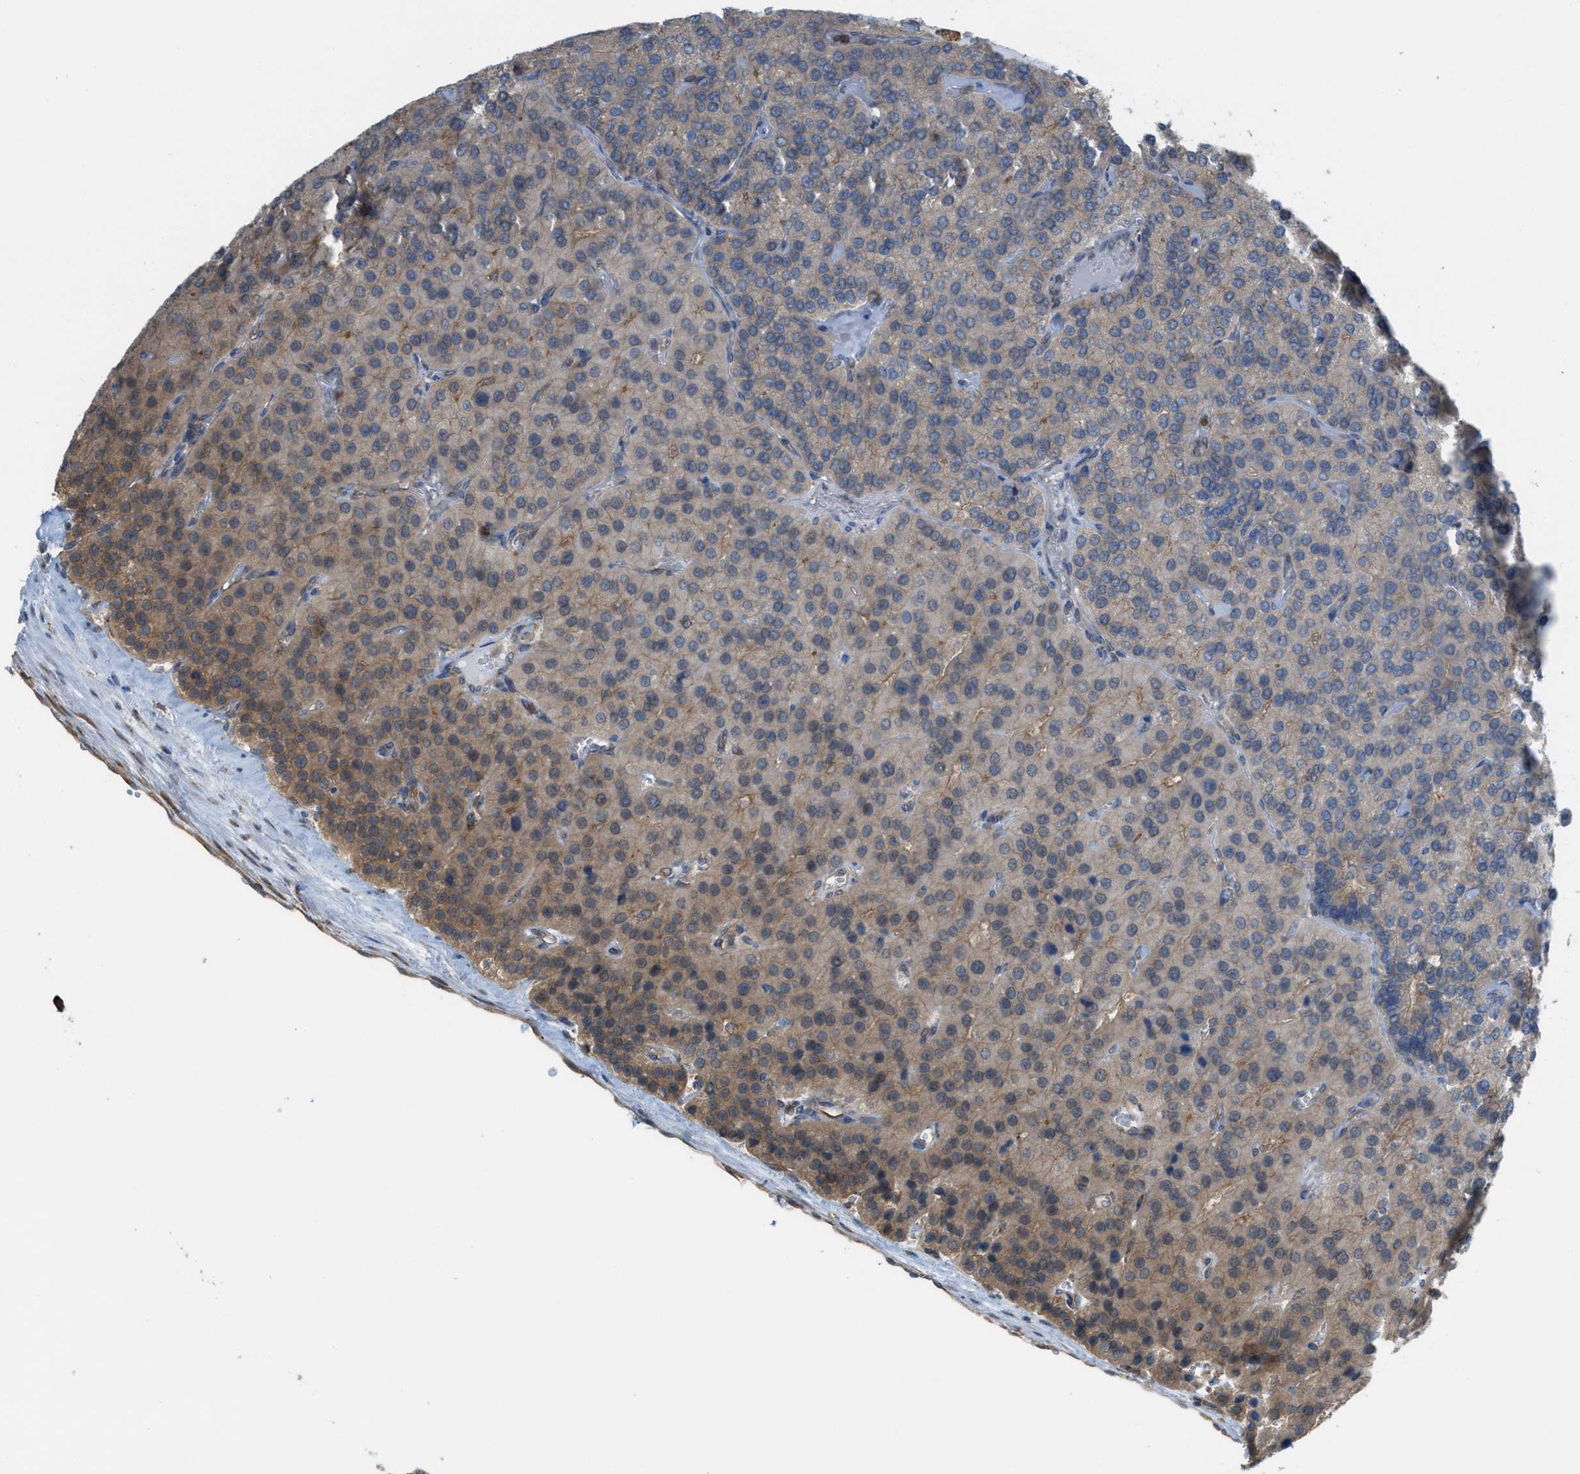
{"staining": {"intensity": "moderate", "quantity": "25%-75%", "location": "cytoplasmic/membranous"}, "tissue": "parathyroid gland", "cell_type": "Glandular cells", "image_type": "normal", "snomed": [{"axis": "morphology", "description": "Normal tissue, NOS"}, {"axis": "morphology", "description": "Adenoma, NOS"}, {"axis": "topography", "description": "Parathyroid gland"}], "caption": "A photomicrograph of human parathyroid gland stained for a protein shows moderate cytoplasmic/membranous brown staining in glandular cells.", "gene": "PLAA", "patient": {"sex": "female", "age": 86}}